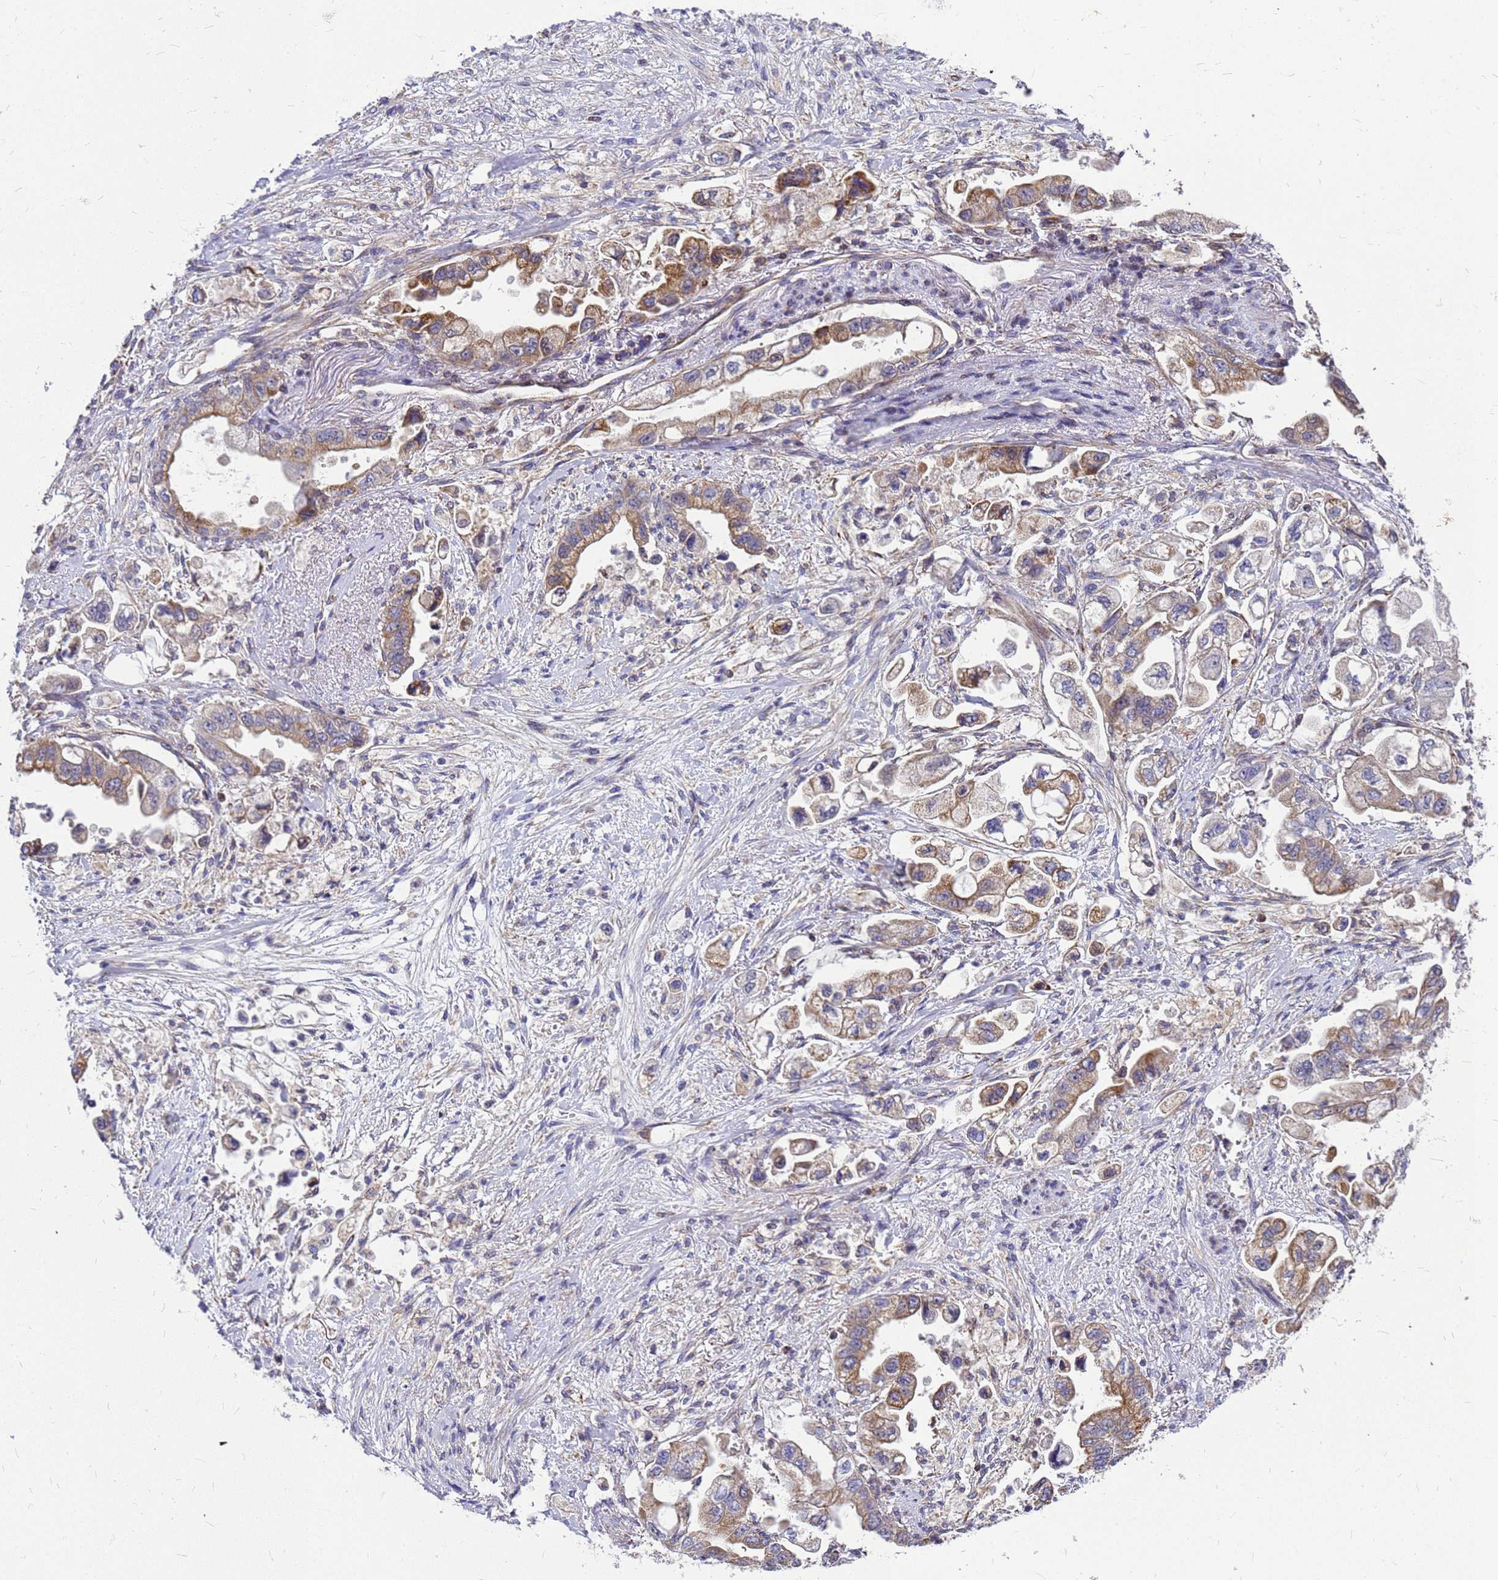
{"staining": {"intensity": "moderate", "quantity": ">75%", "location": "cytoplasmic/membranous"}, "tissue": "stomach cancer", "cell_type": "Tumor cells", "image_type": "cancer", "snomed": [{"axis": "morphology", "description": "Adenocarcinoma, NOS"}, {"axis": "topography", "description": "Stomach"}], "caption": "Adenocarcinoma (stomach) stained with immunohistochemistry (IHC) demonstrates moderate cytoplasmic/membranous staining in about >75% of tumor cells.", "gene": "CMC4", "patient": {"sex": "male", "age": 62}}